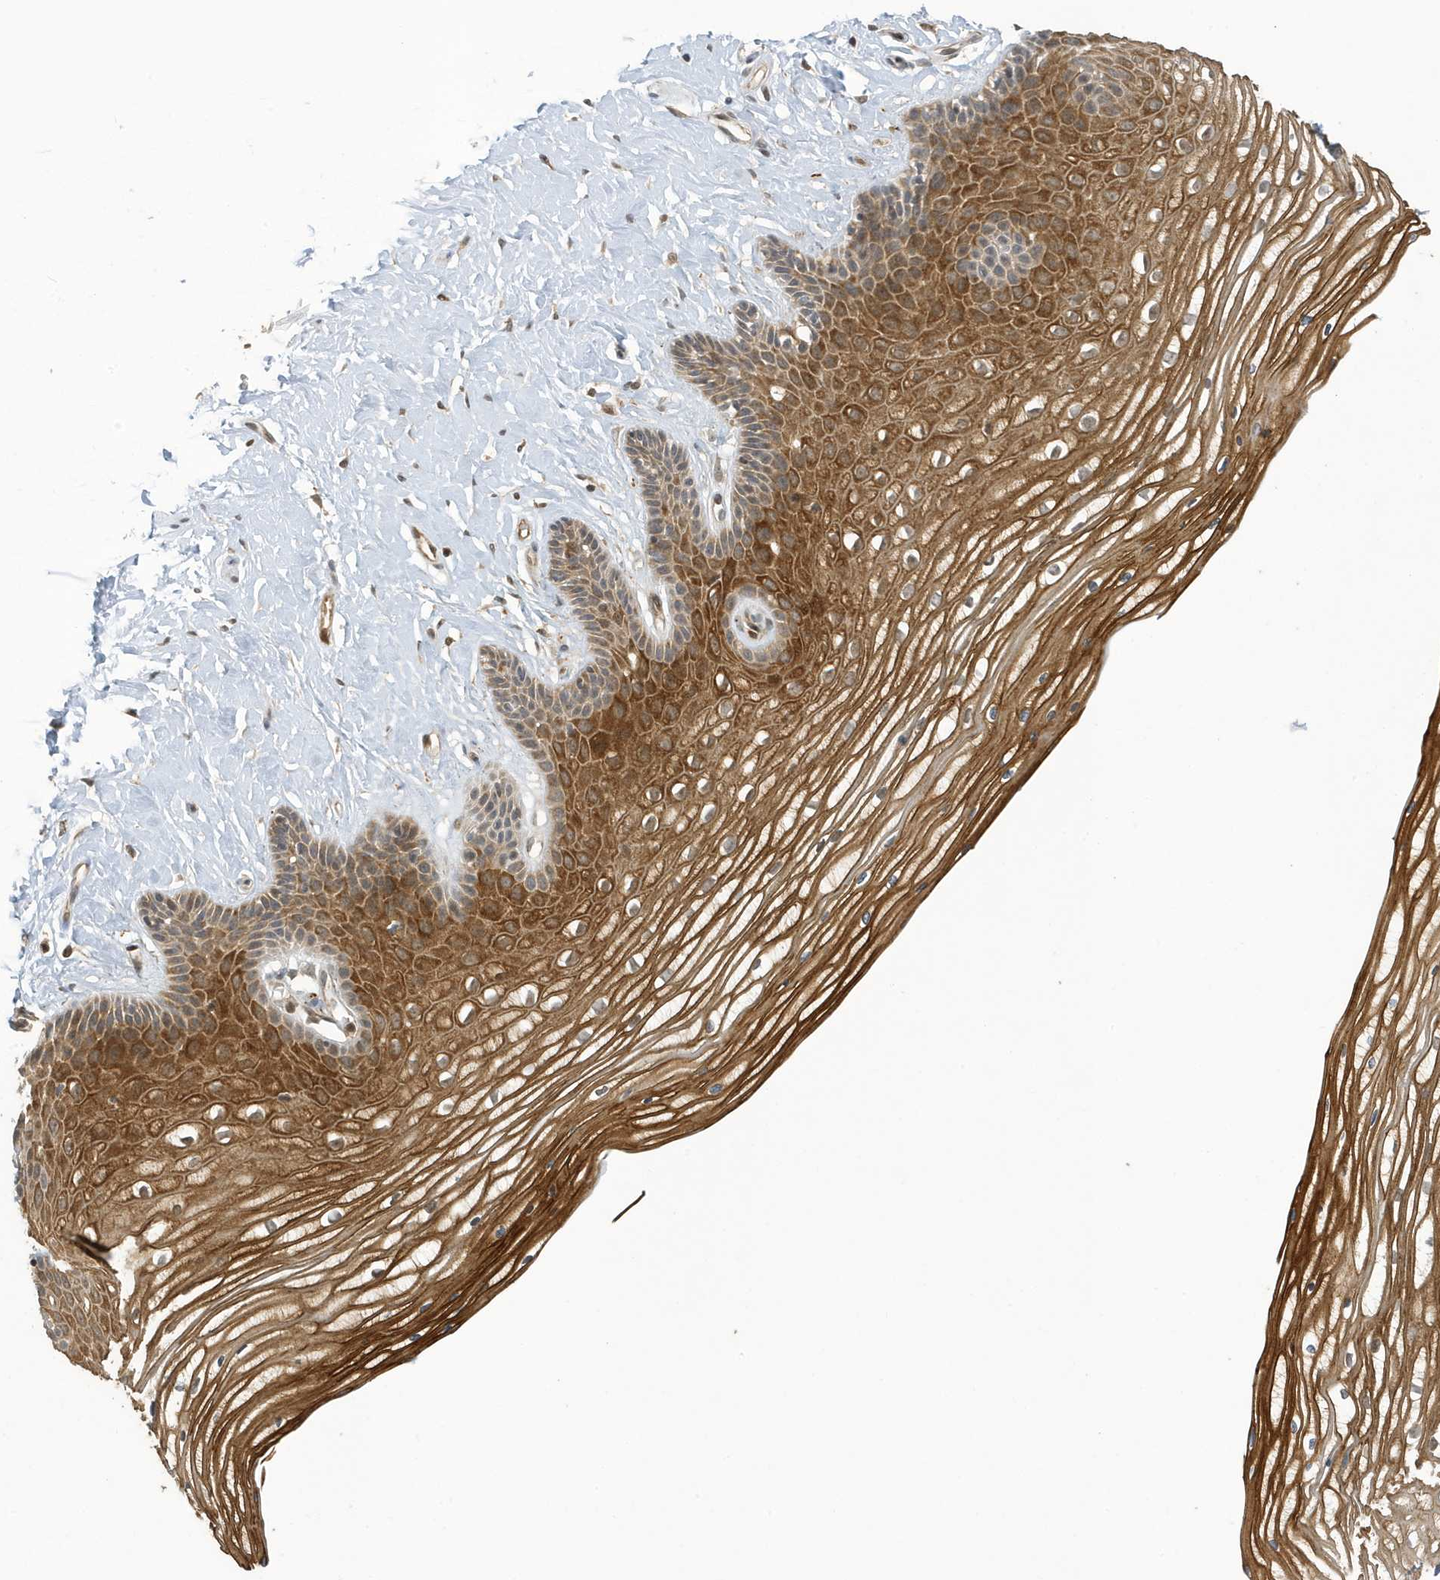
{"staining": {"intensity": "strong", "quantity": "25%-75%", "location": "cytoplasmic/membranous"}, "tissue": "vagina", "cell_type": "Squamous epithelial cells", "image_type": "normal", "snomed": [{"axis": "morphology", "description": "Normal tissue, NOS"}, {"axis": "topography", "description": "Vagina"}, {"axis": "topography", "description": "Cervix"}], "caption": "This photomicrograph displays IHC staining of unremarkable vagina, with high strong cytoplasmic/membranous staining in approximately 25%-75% of squamous epithelial cells.", "gene": "NCOA7", "patient": {"sex": "female", "age": 40}}